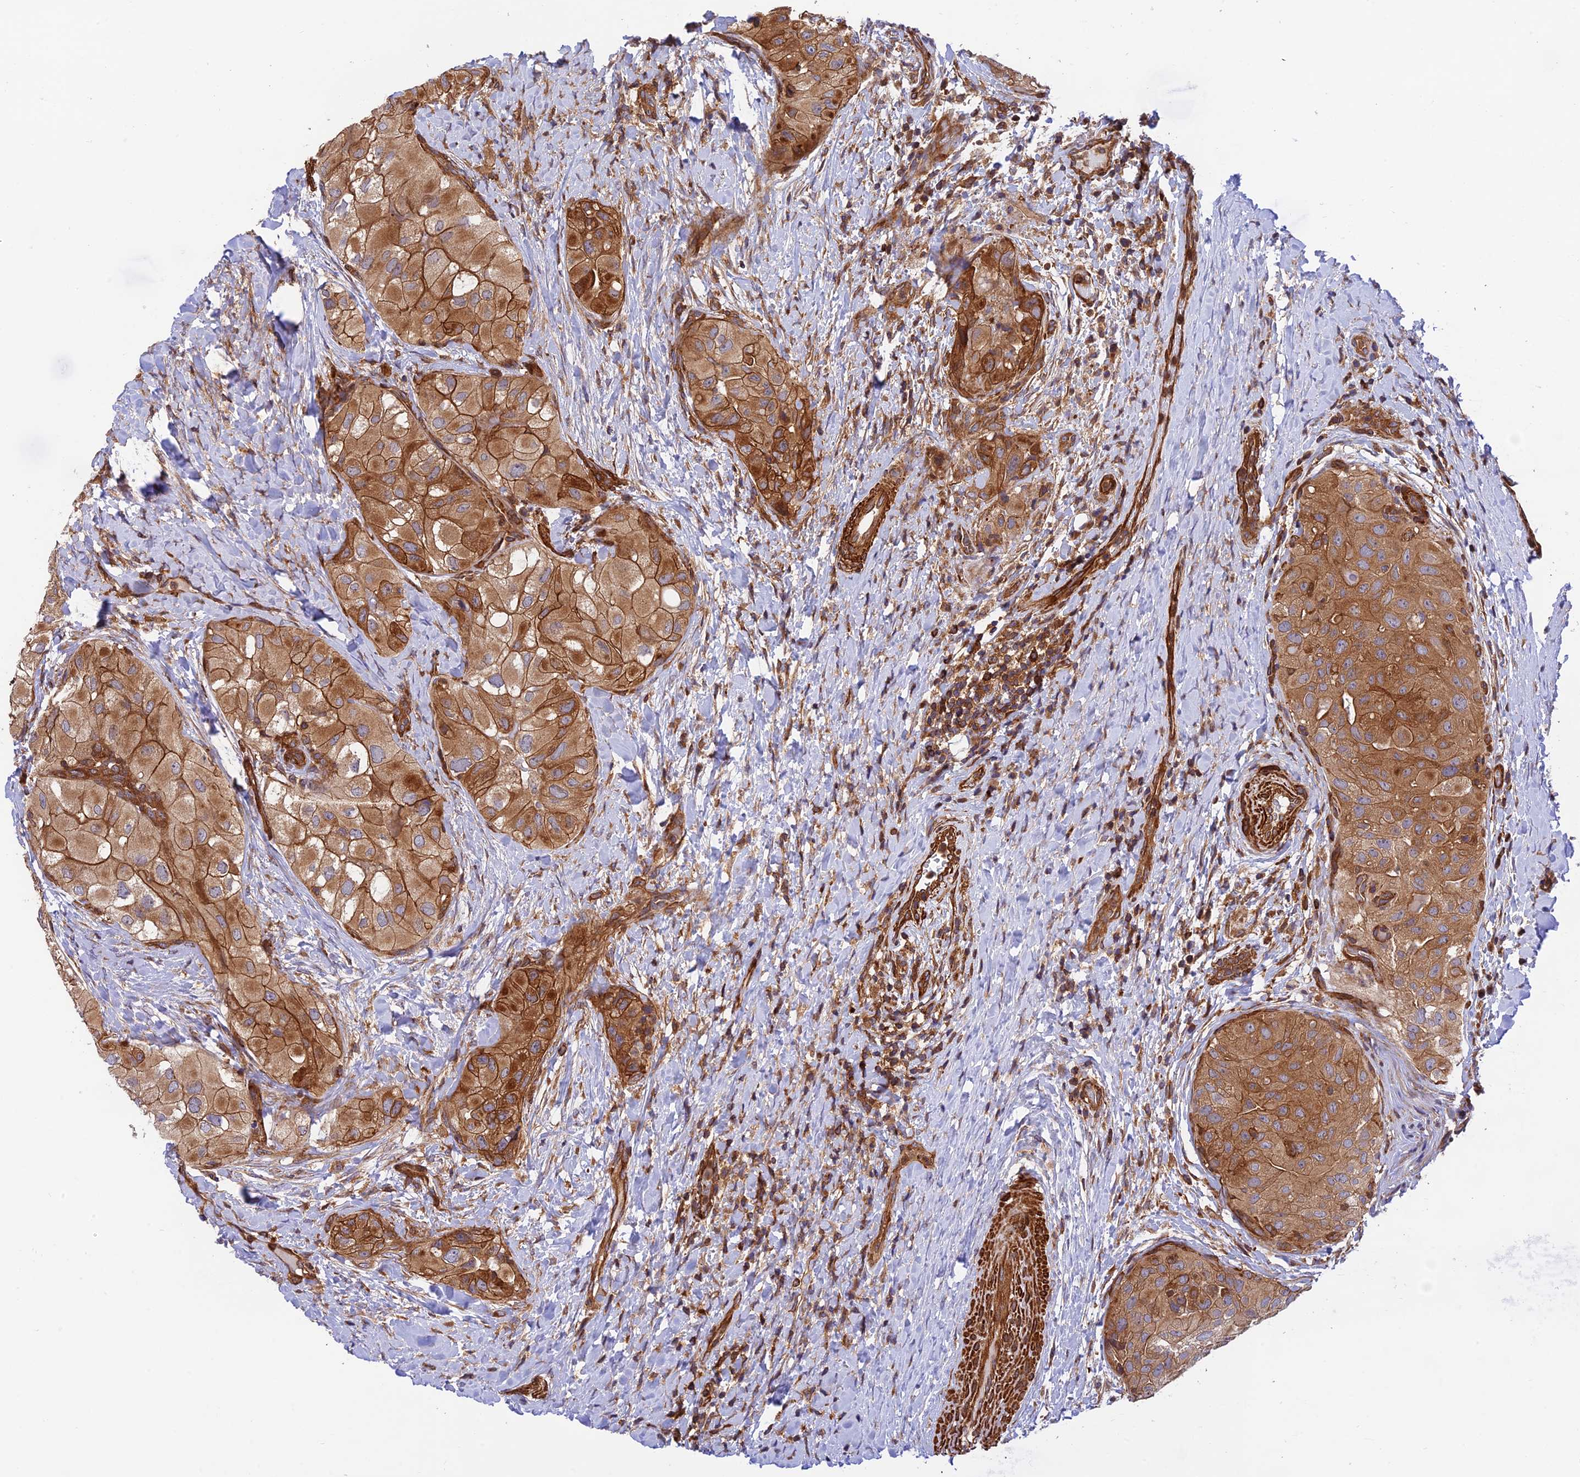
{"staining": {"intensity": "moderate", "quantity": ">75%", "location": "cytoplasmic/membranous"}, "tissue": "thyroid cancer", "cell_type": "Tumor cells", "image_type": "cancer", "snomed": [{"axis": "morphology", "description": "Normal tissue, NOS"}, {"axis": "morphology", "description": "Papillary adenocarcinoma, NOS"}, {"axis": "topography", "description": "Thyroid gland"}], "caption": "Immunohistochemical staining of thyroid papillary adenocarcinoma exhibits moderate cytoplasmic/membranous protein staining in about >75% of tumor cells.", "gene": "EVI5L", "patient": {"sex": "female", "age": 59}}